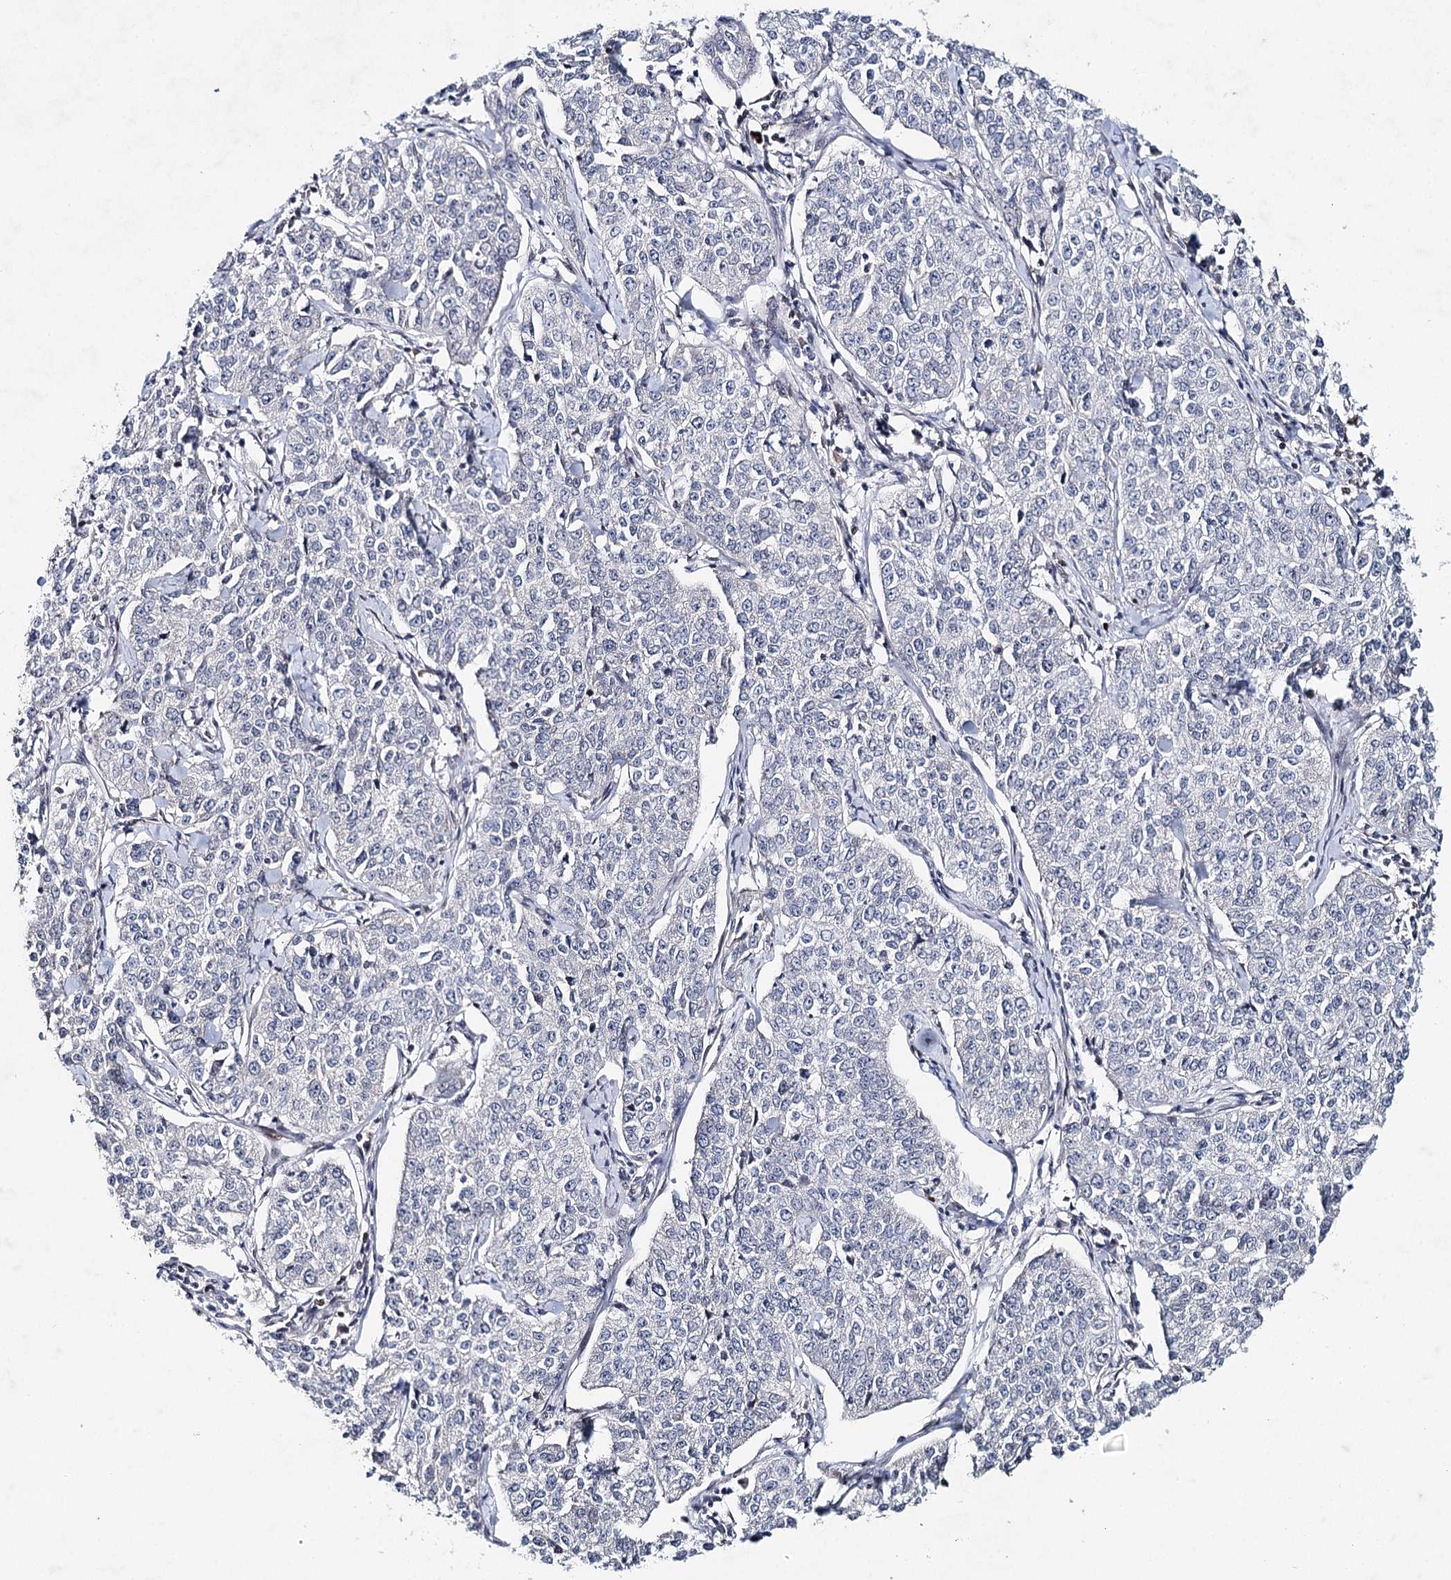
{"staining": {"intensity": "negative", "quantity": "none", "location": "none"}, "tissue": "cervical cancer", "cell_type": "Tumor cells", "image_type": "cancer", "snomed": [{"axis": "morphology", "description": "Squamous cell carcinoma, NOS"}, {"axis": "topography", "description": "Cervix"}], "caption": "An IHC image of cervical cancer is shown. There is no staining in tumor cells of cervical cancer.", "gene": "FRMD4A", "patient": {"sex": "female", "age": 35}}